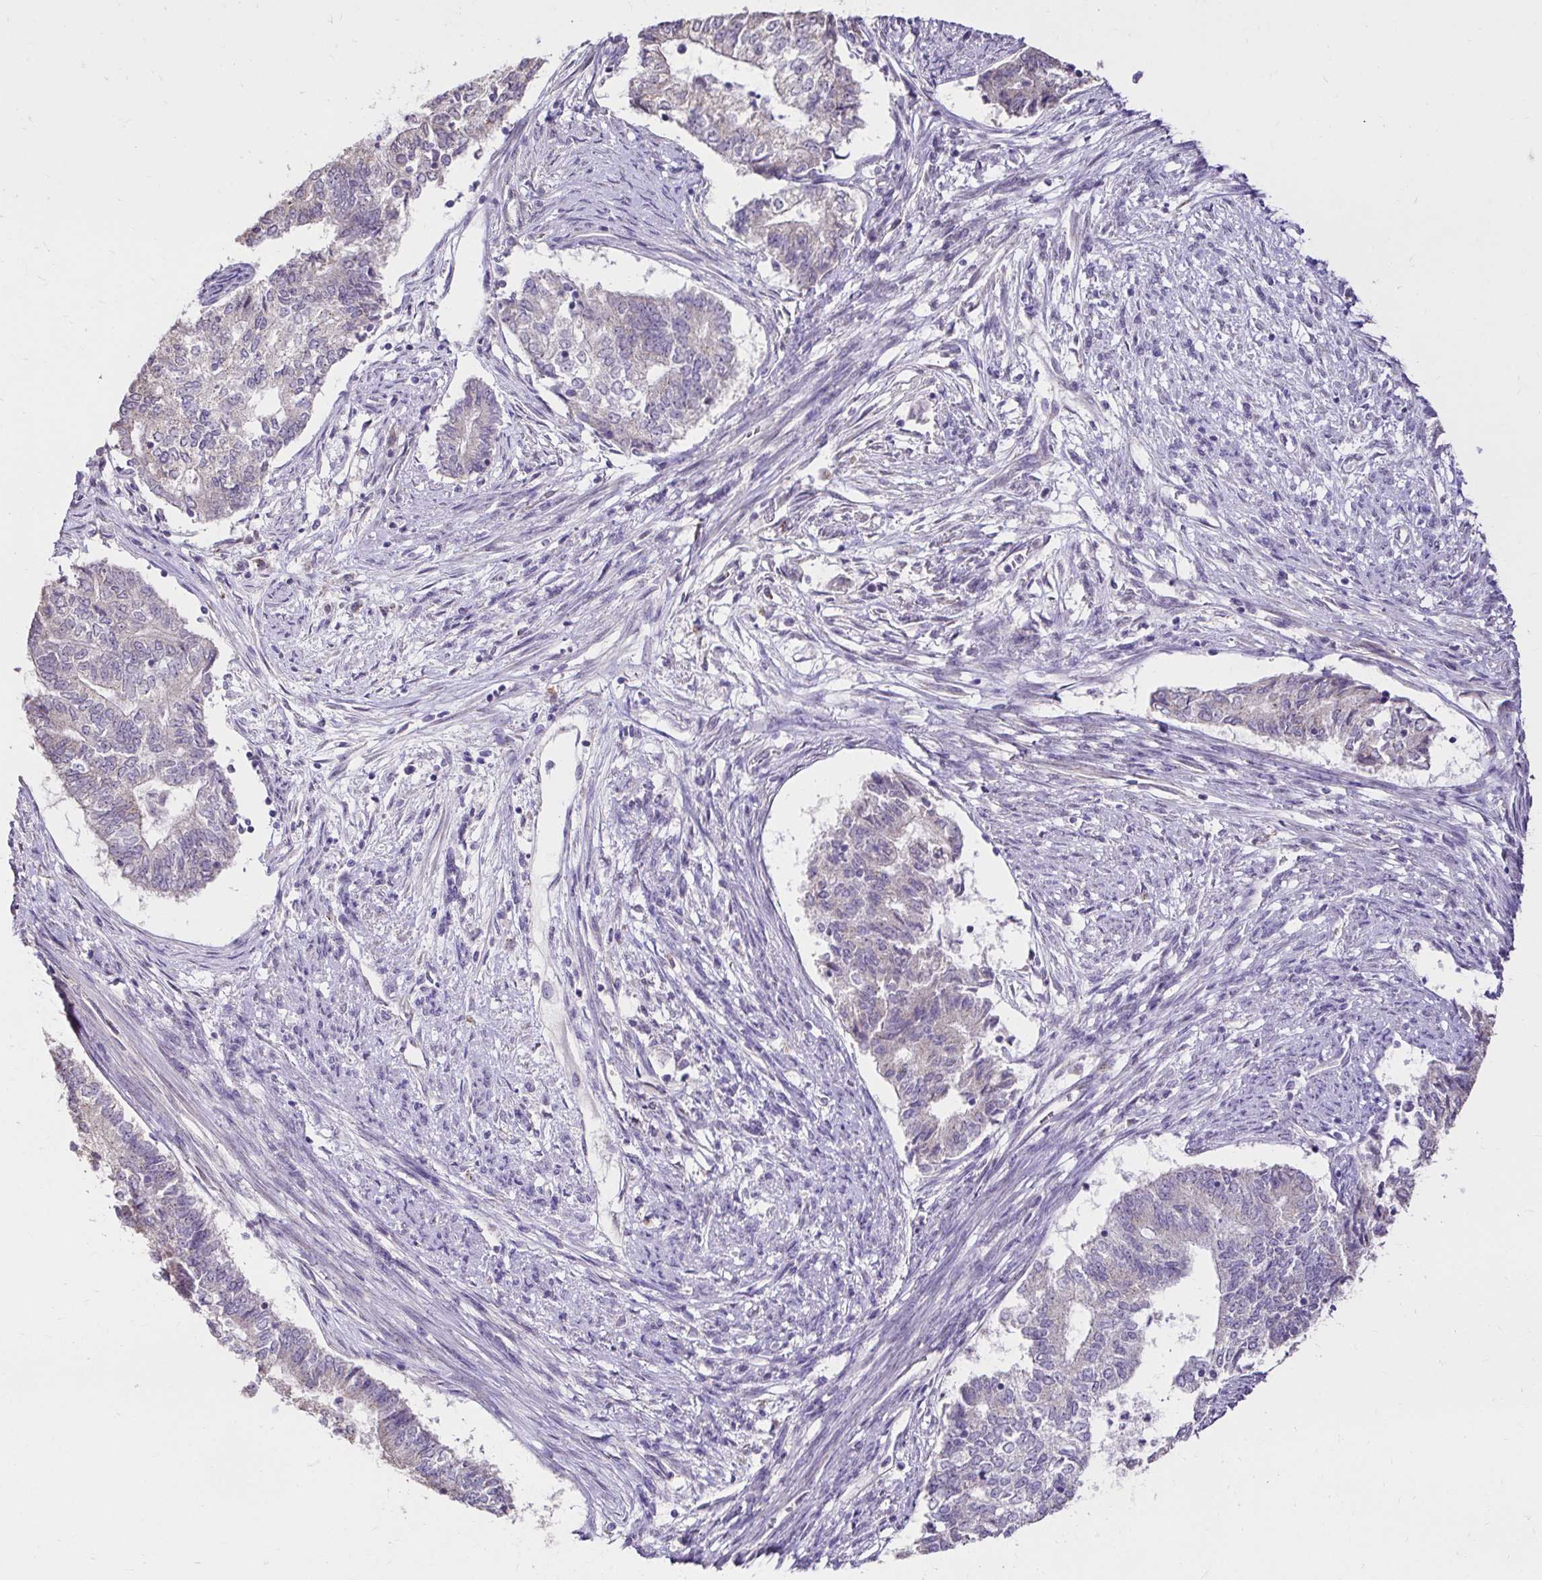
{"staining": {"intensity": "weak", "quantity": "<25%", "location": "cytoplasmic/membranous"}, "tissue": "endometrial cancer", "cell_type": "Tumor cells", "image_type": "cancer", "snomed": [{"axis": "morphology", "description": "Adenocarcinoma, NOS"}, {"axis": "topography", "description": "Endometrium"}], "caption": "Micrograph shows no significant protein staining in tumor cells of endometrial adenocarcinoma.", "gene": "KIAA1210", "patient": {"sex": "female", "age": 65}}